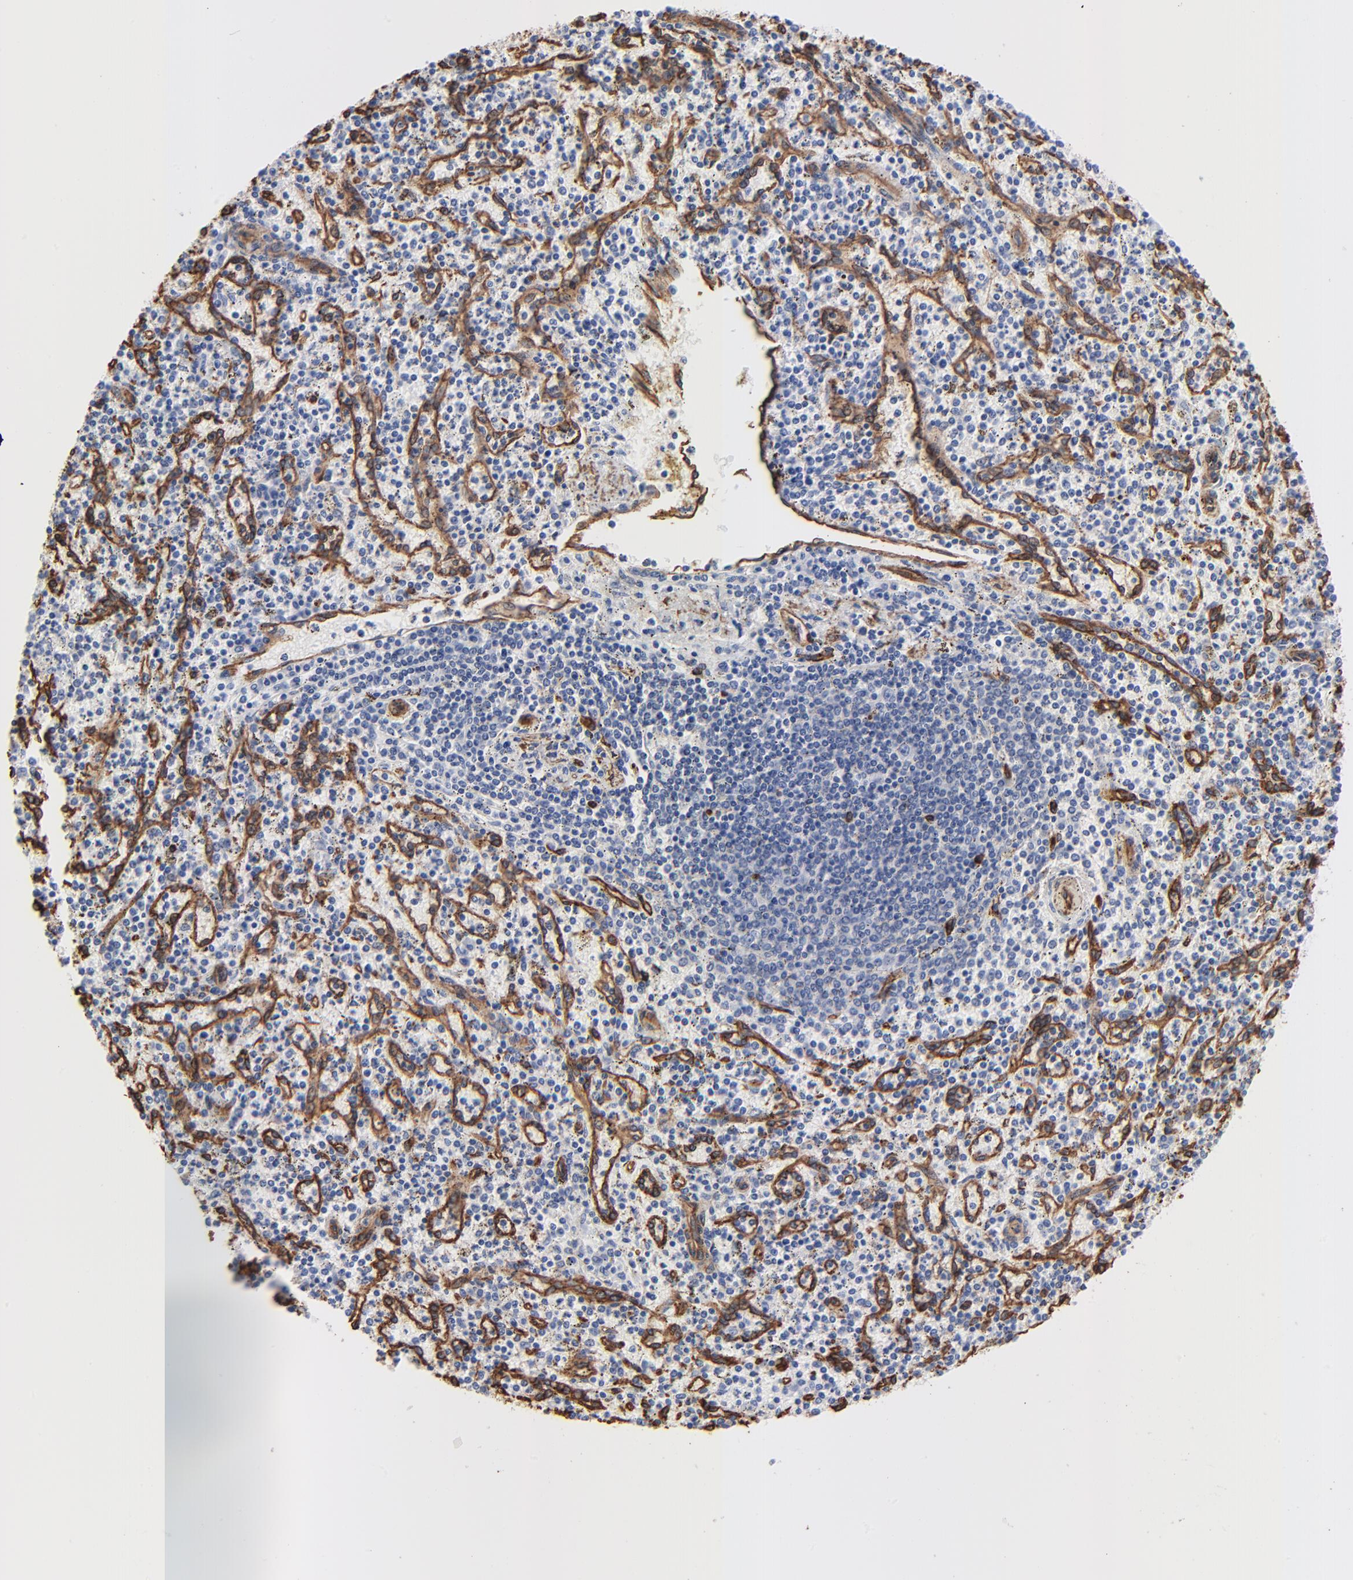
{"staining": {"intensity": "negative", "quantity": "none", "location": "none"}, "tissue": "spleen", "cell_type": "Cells in red pulp", "image_type": "normal", "snomed": [{"axis": "morphology", "description": "Normal tissue, NOS"}, {"axis": "topography", "description": "Spleen"}], "caption": "Immunohistochemical staining of benign spleen shows no significant staining in cells in red pulp. (DAB (3,3'-diaminobenzidine) immunohistochemistry (IHC) visualized using brightfield microscopy, high magnification).", "gene": "CAV1", "patient": {"sex": "male", "age": 72}}